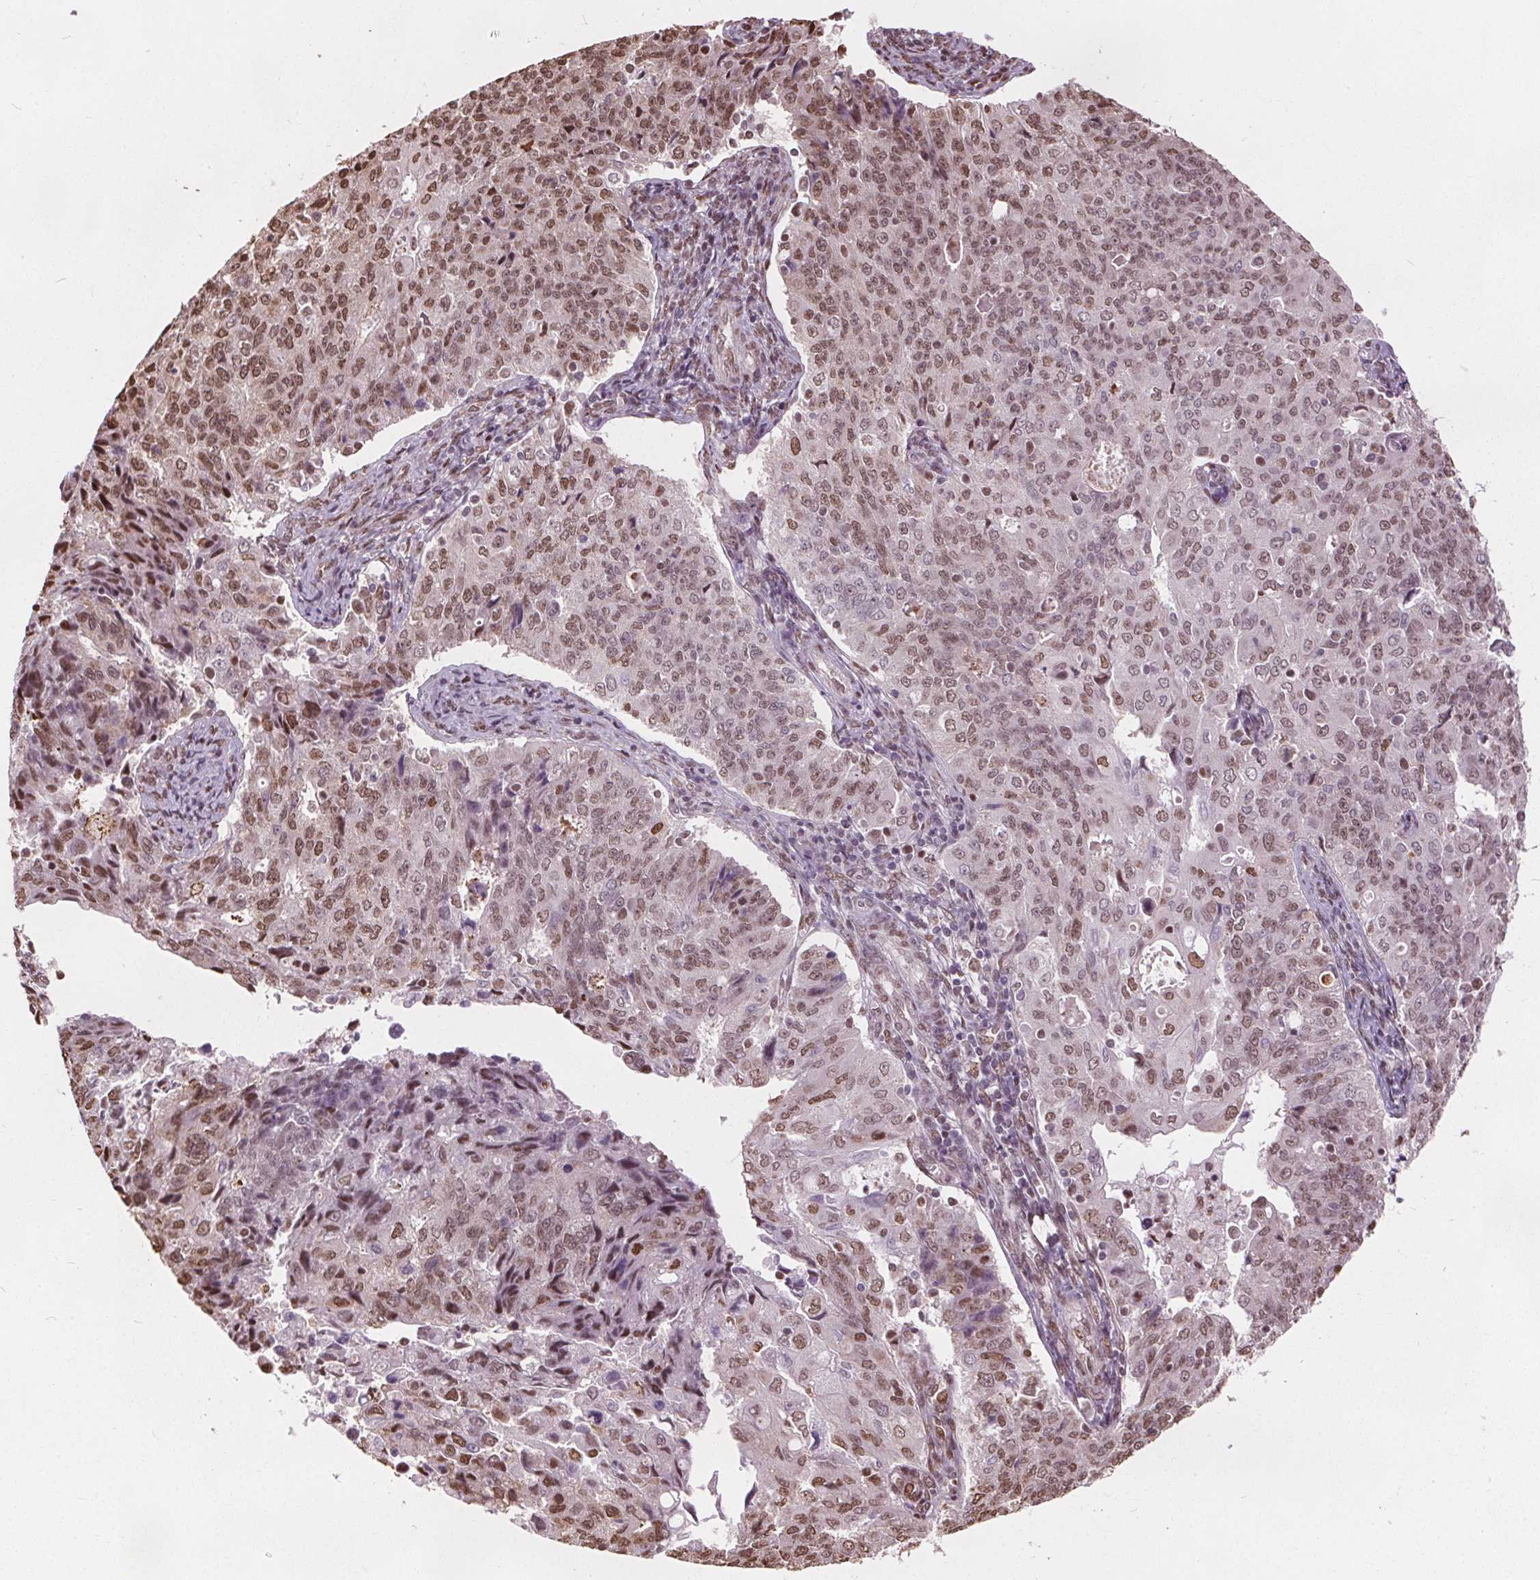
{"staining": {"intensity": "moderate", "quantity": ">75%", "location": "nuclear"}, "tissue": "endometrial cancer", "cell_type": "Tumor cells", "image_type": "cancer", "snomed": [{"axis": "morphology", "description": "Adenocarcinoma, NOS"}, {"axis": "topography", "description": "Endometrium"}], "caption": "Adenocarcinoma (endometrial) tissue shows moderate nuclear staining in about >75% of tumor cells, visualized by immunohistochemistry.", "gene": "ISLR2", "patient": {"sex": "female", "age": 43}}